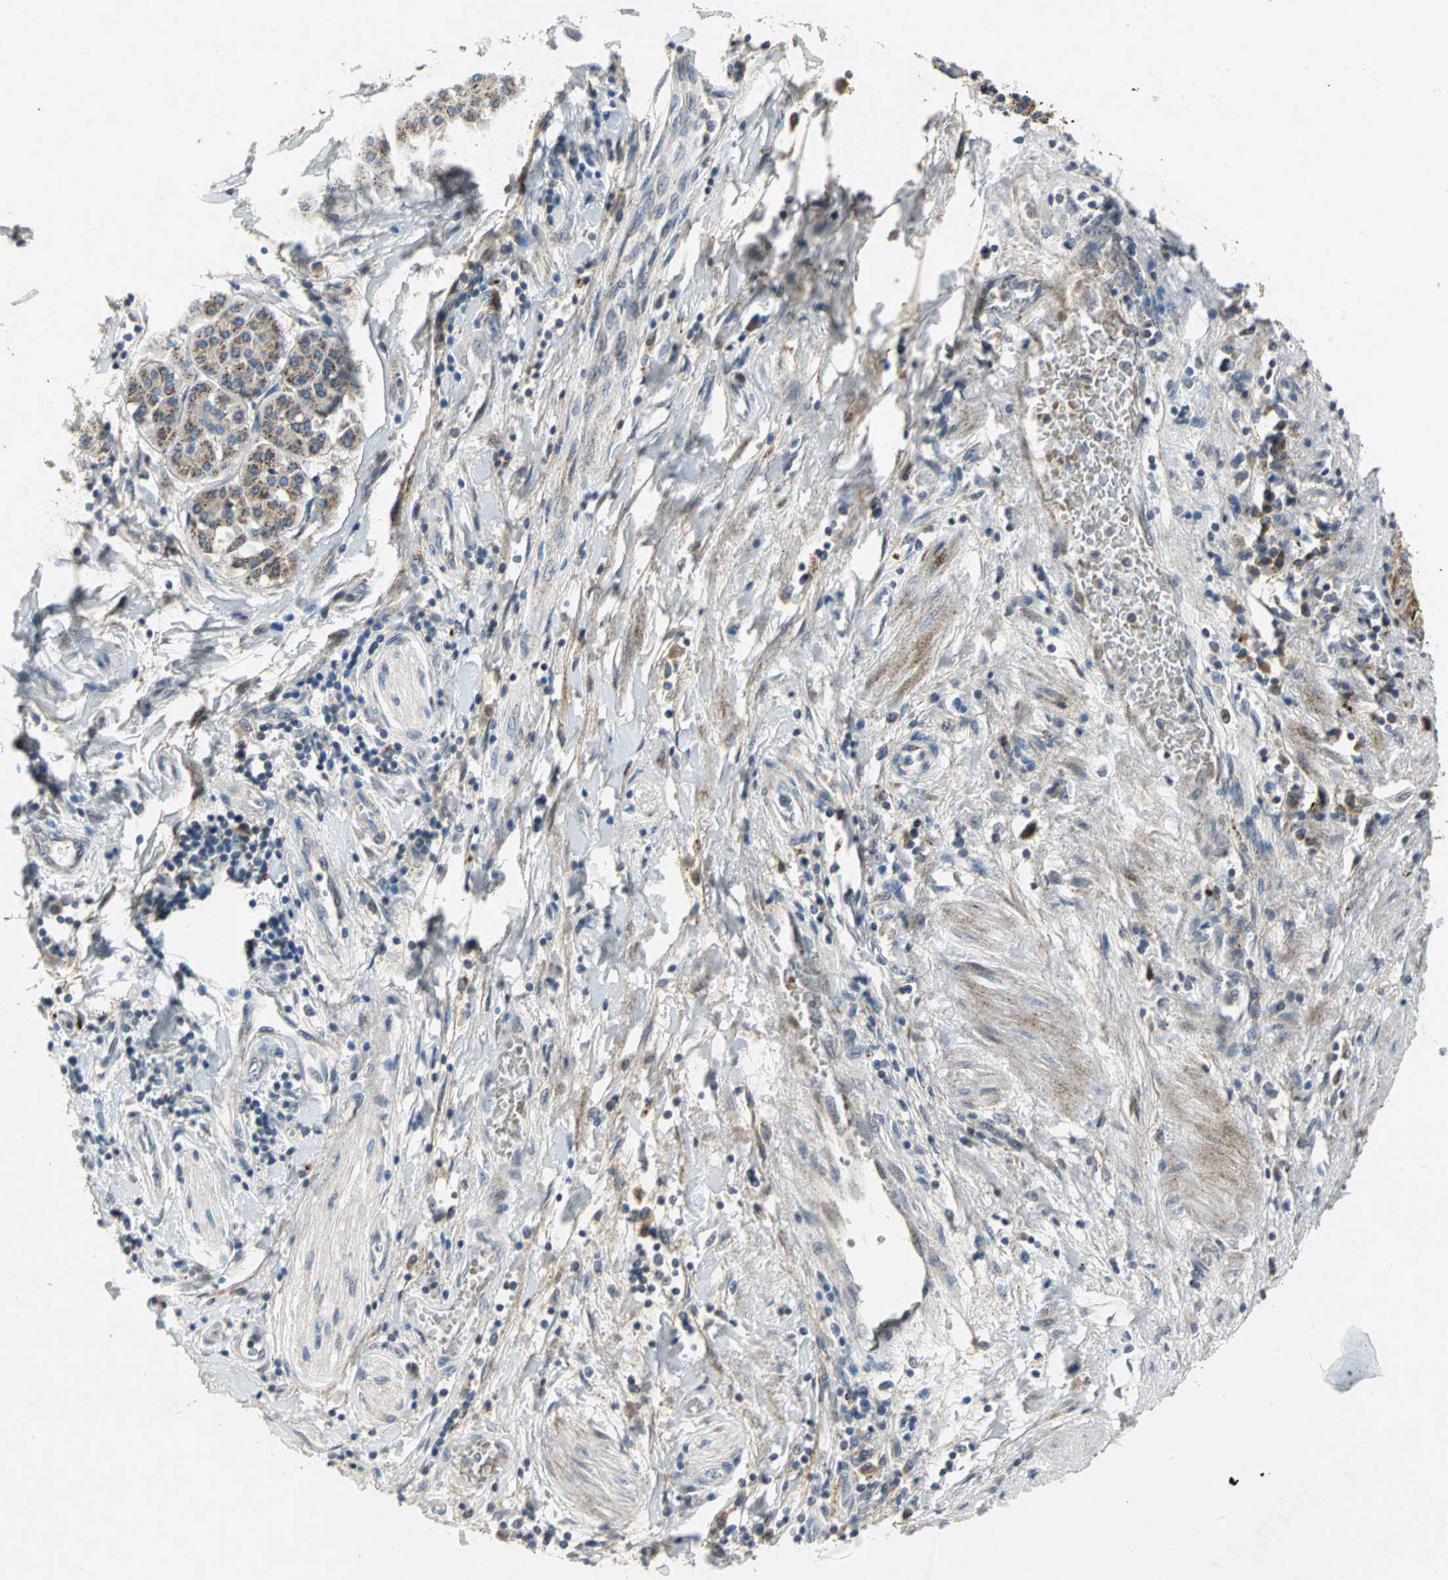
{"staining": {"intensity": "strong", "quantity": ">75%", "location": "cytoplasmic/membranous"}, "tissue": "pancreatic cancer", "cell_type": "Tumor cells", "image_type": "cancer", "snomed": [{"axis": "morphology", "description": "Adenocarcinoma, NOS"}, {"axis": "topography", "description": "Pancreas"}], "caption": "The micrograph exhibits immunohistochemical staining of pancreatic adenocarcinoma. There is strong cytoplasmic/membranous staining is seen in approximately >75% of tumor cells.", "gene": "SPPL2B", "patient": {"sex": "female", "age": 48}}